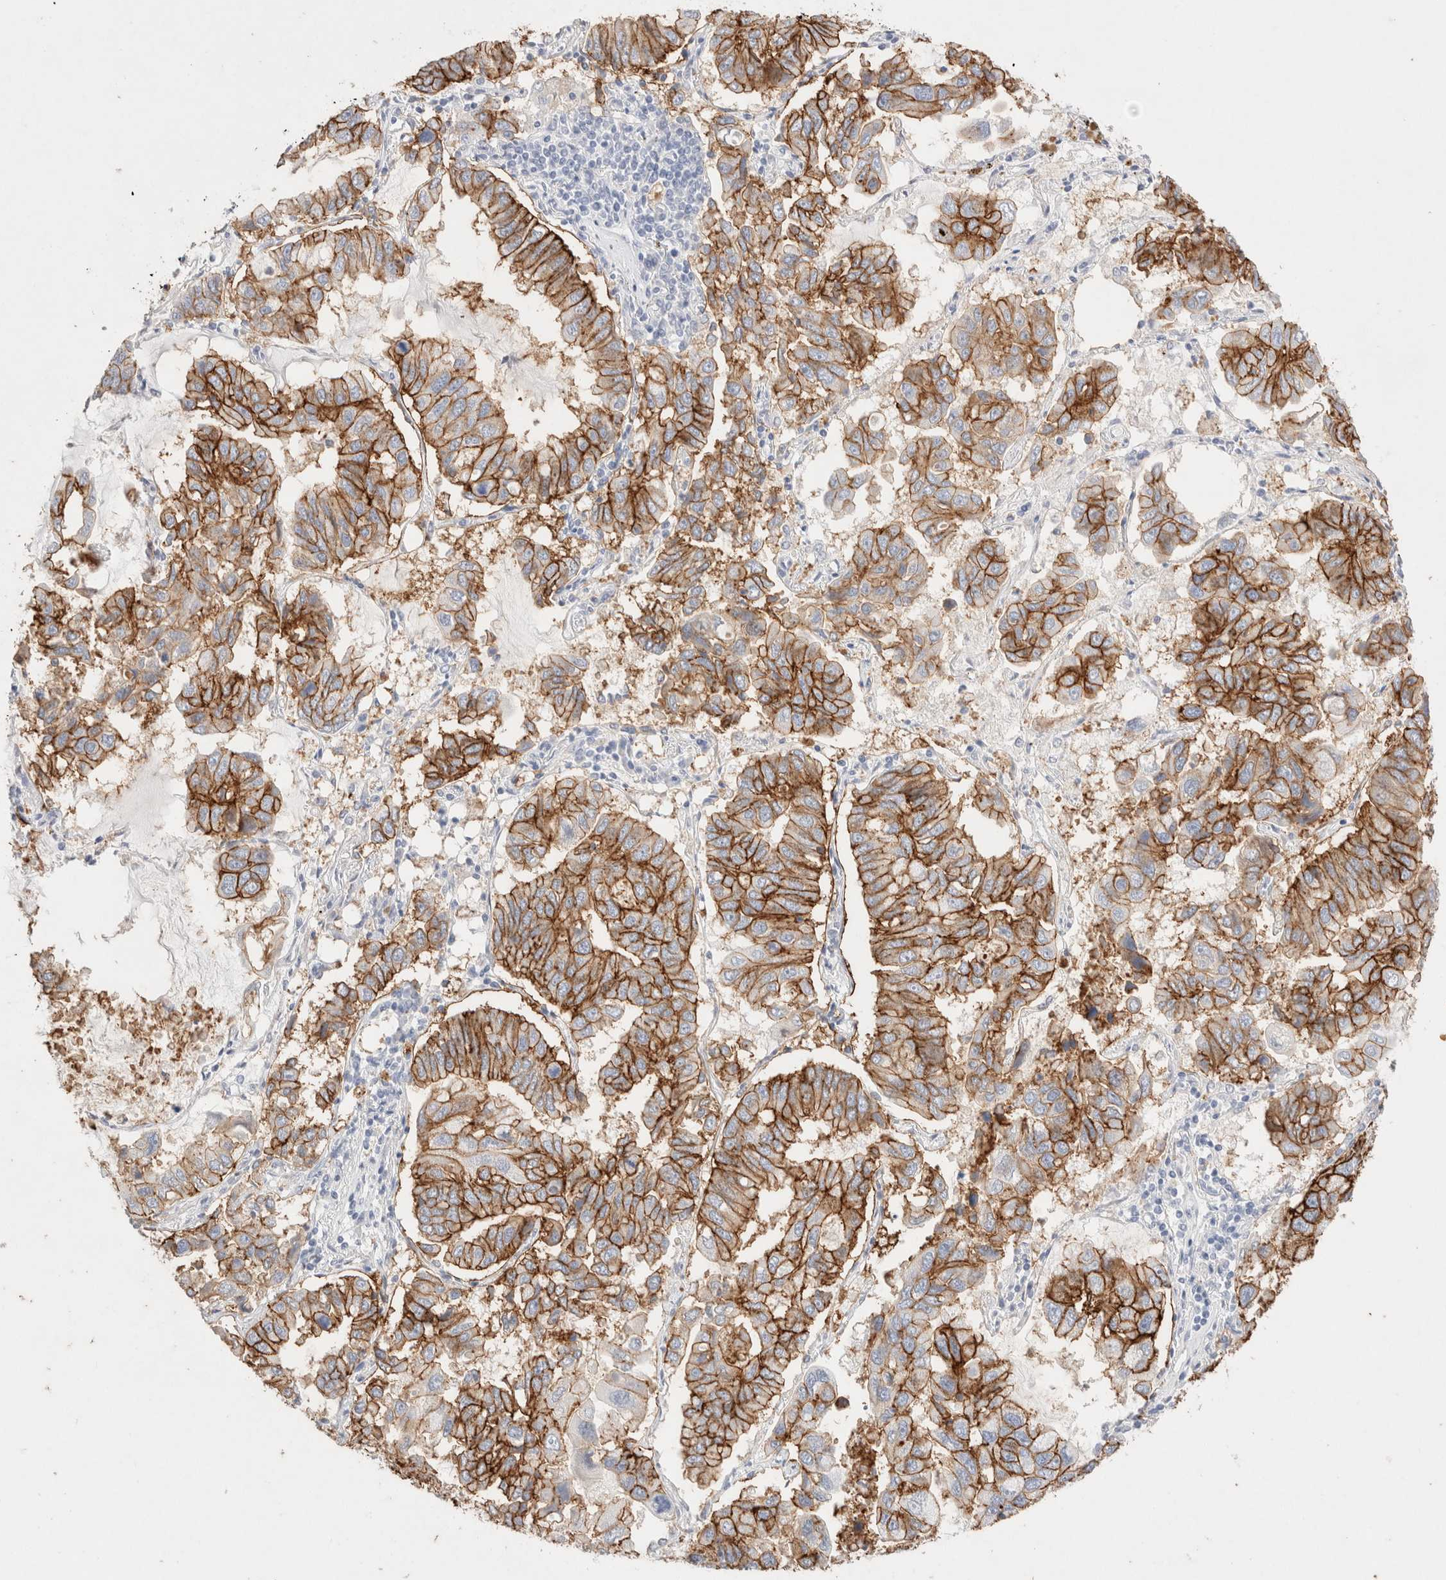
{"staining": {"intensity": "strong", "quantity": ">75%", "location": "cytoplasmic/membranous"}, "tissue": "lung cancer", "cell_type": "Tumor cells", "image_type": "cancer", "snomed": [{"axis": "morphology", "description": "Adenocarcinoma, NOS"}, {"axis": "topography", "description": "Lung"}], "caption": "Lung cancer (adenocarcinoma) stained with a brown dye reveals strong cytoplasmic/membranous positive positivity in approximately >75% of tumor cells.", "gene": "EPCAM", "patient": {"sex": "male", "age": 64}}